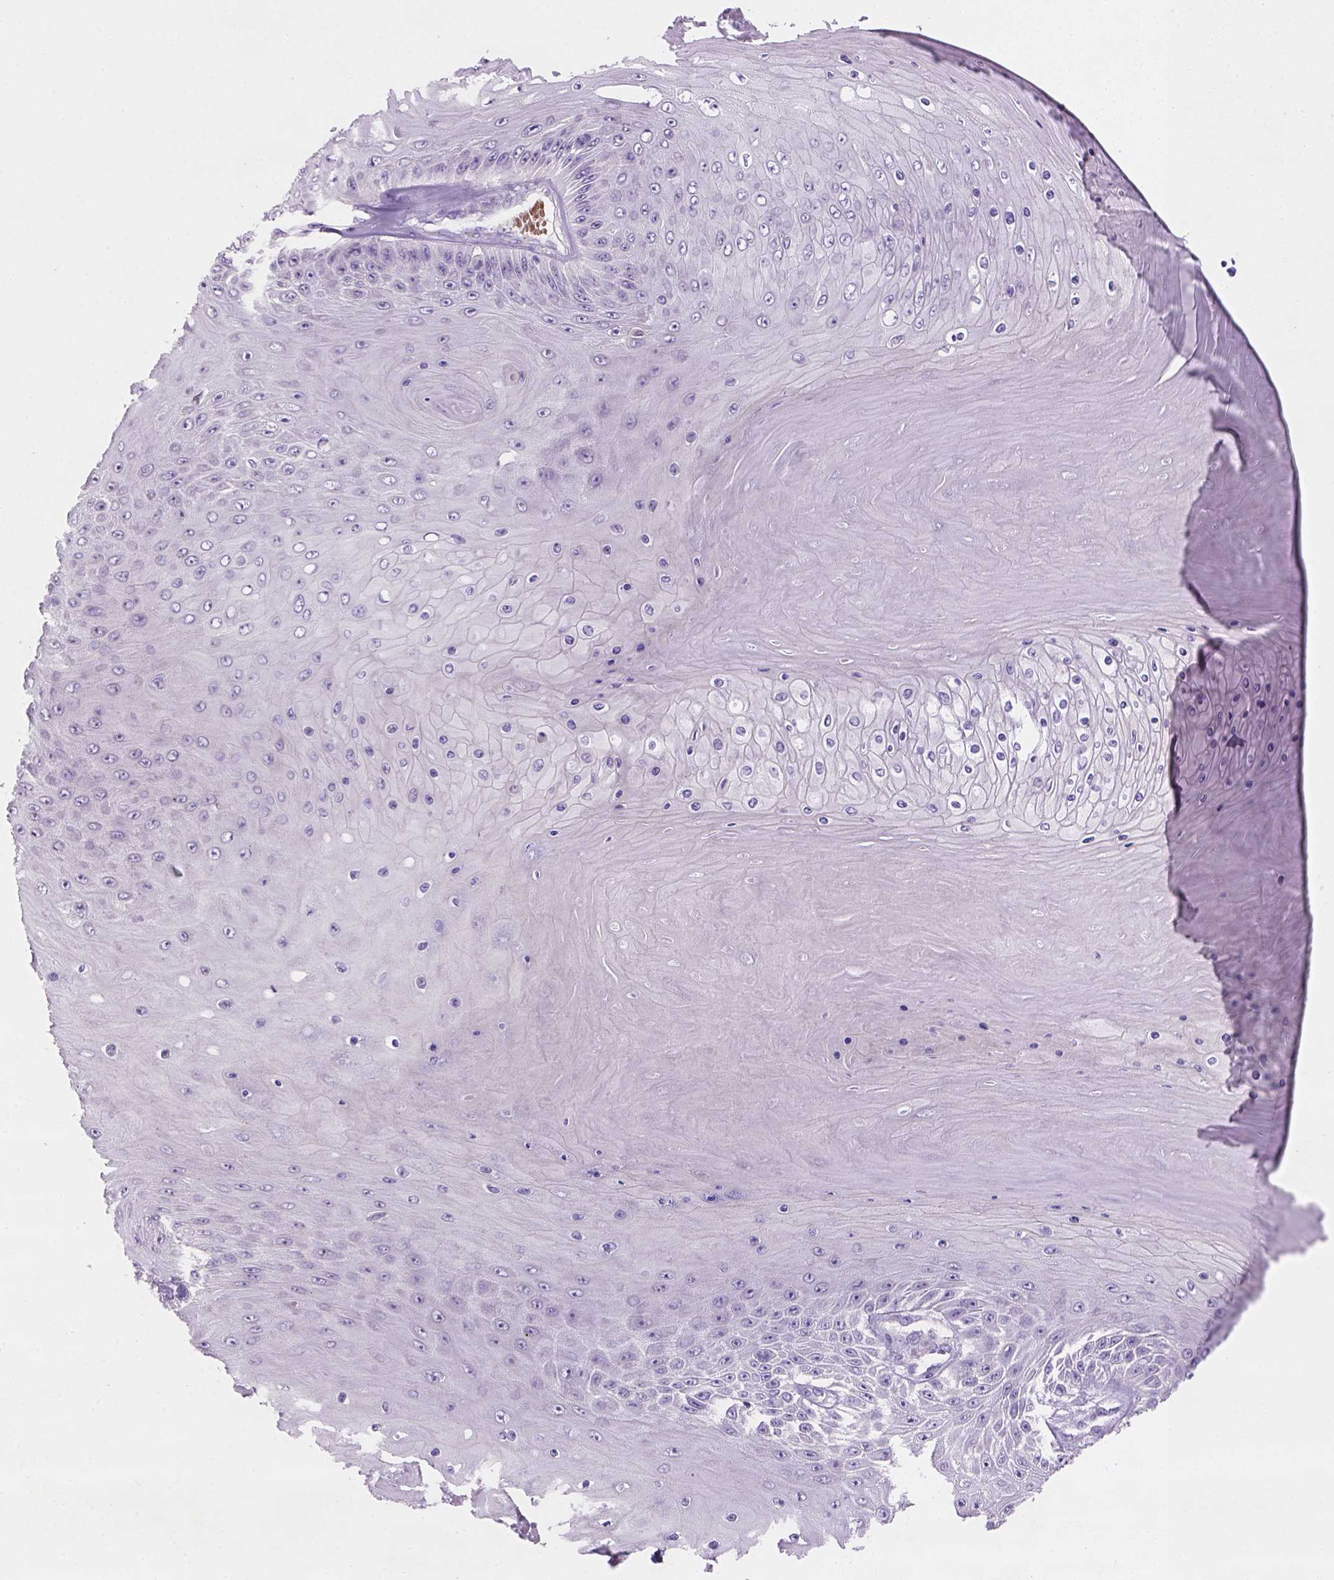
{"staining": {"intensity": "negative", "quantity": "none", "location": "none"}, "tissue": "skin cancer", "cell_type": "Tumor cells", "image_type": "cancer", "snomed": [{"axis": "morphology", "description": "Squamous cell carcinoma, NOS"}, {"axis": "topography", "description": "Skin"}], "caption": "Tumor cells are negative for brown protein staining in squamous cell carcinoma (skin).", "gene": "ZMAT4", "patient": {"sex": "male", "age": 62}}